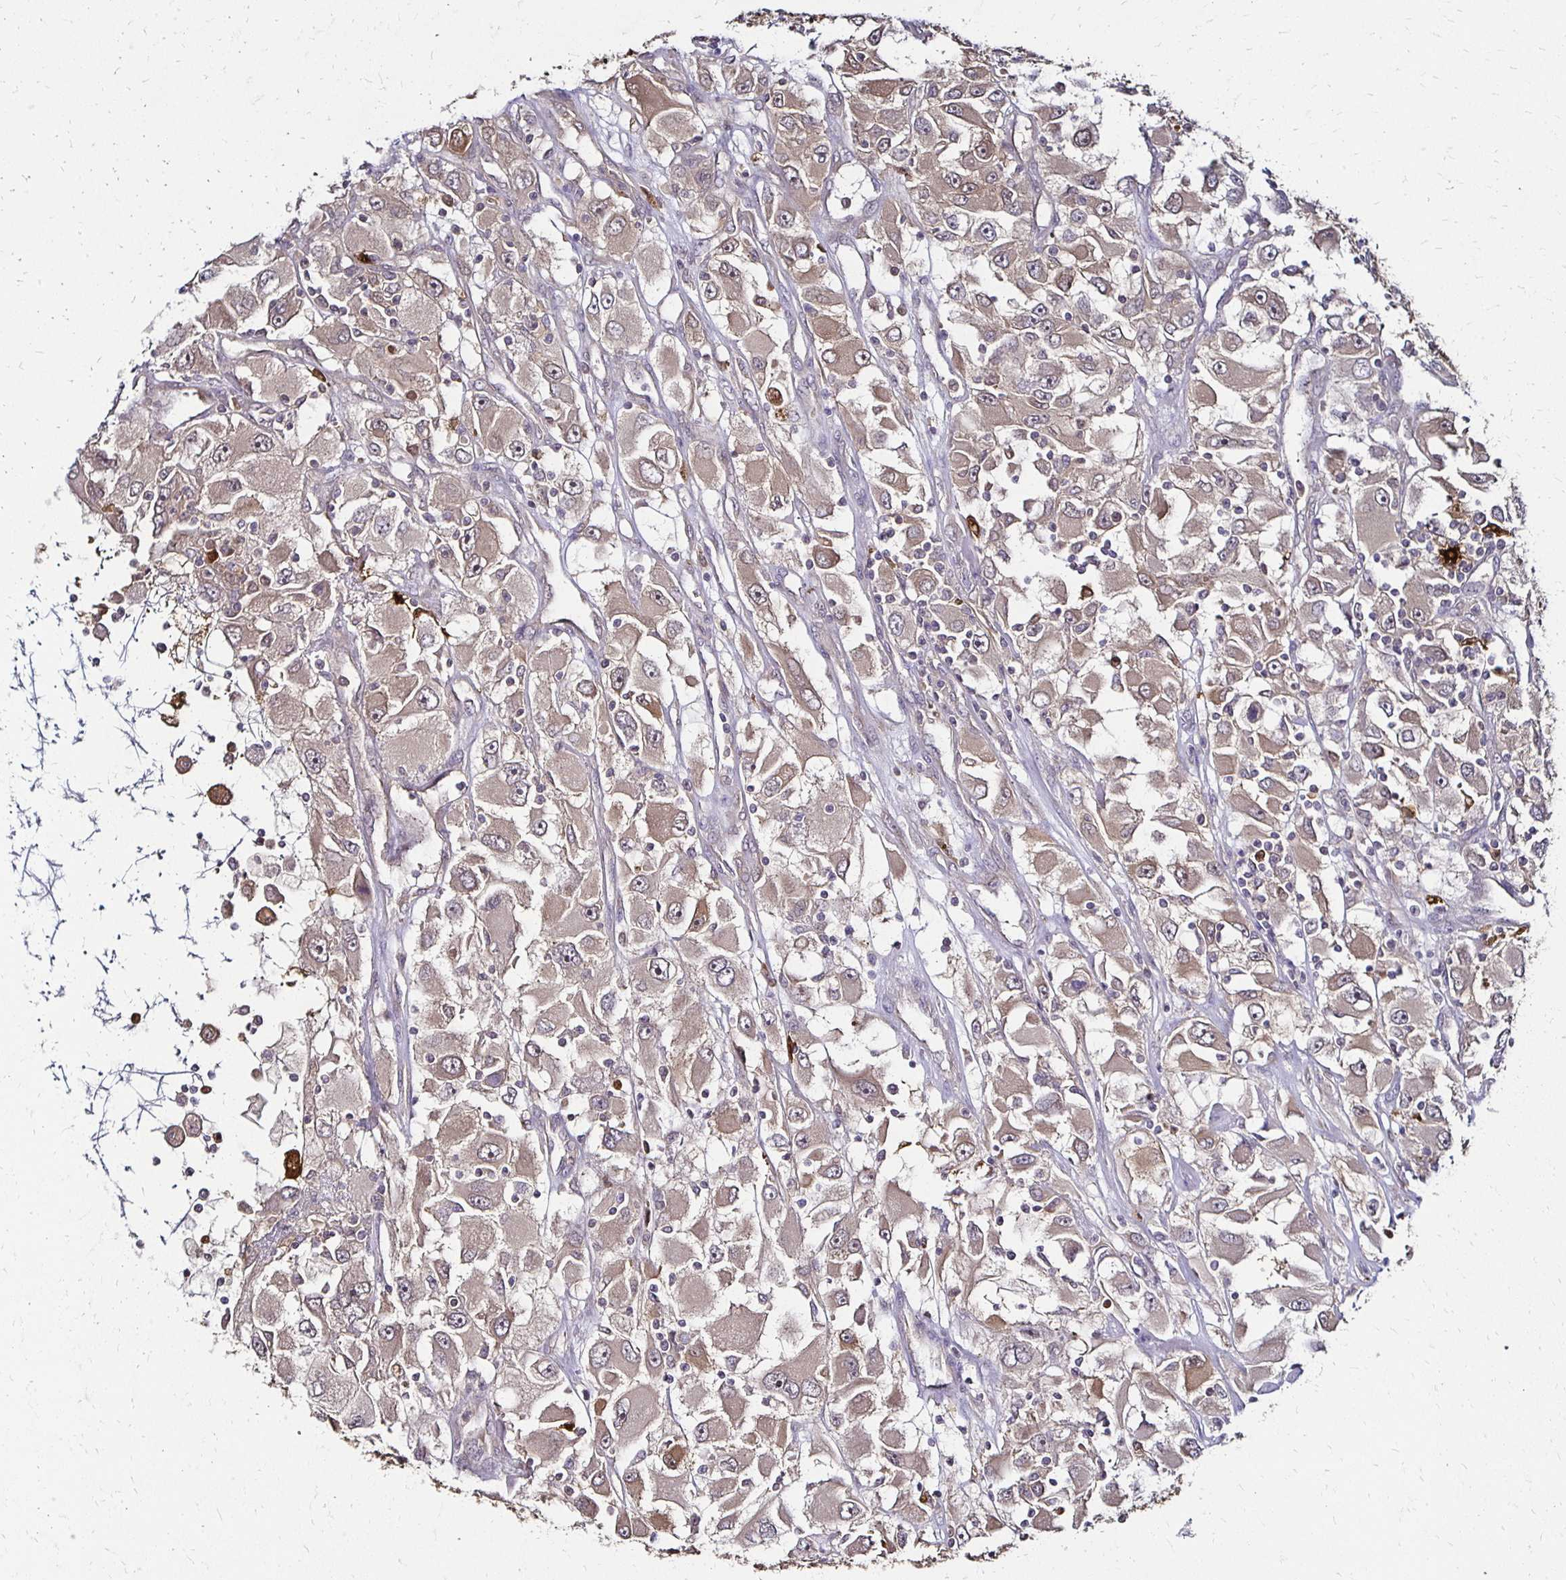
{"staining": {"intensity": "weak", "quantity": ">75%", "location": "cytoplasmic/membranous"}, "tissue": "renal cancer", "cell_type": "Tumor cells", "image_type": "cancer", "snomed": [{"axis": "morphology", "description": "Adenocarcinoma, NOS"}, {"axis": "topography", "description": "Kidney"}], "caption": "Tumor cells demonstrate low levels of weak cytoplasmic/membranous staining in approximately >75% of cells in human renal adenocarcinoma.", "gene": "TXN", "patient": {"sex": "female", "age": 52}}